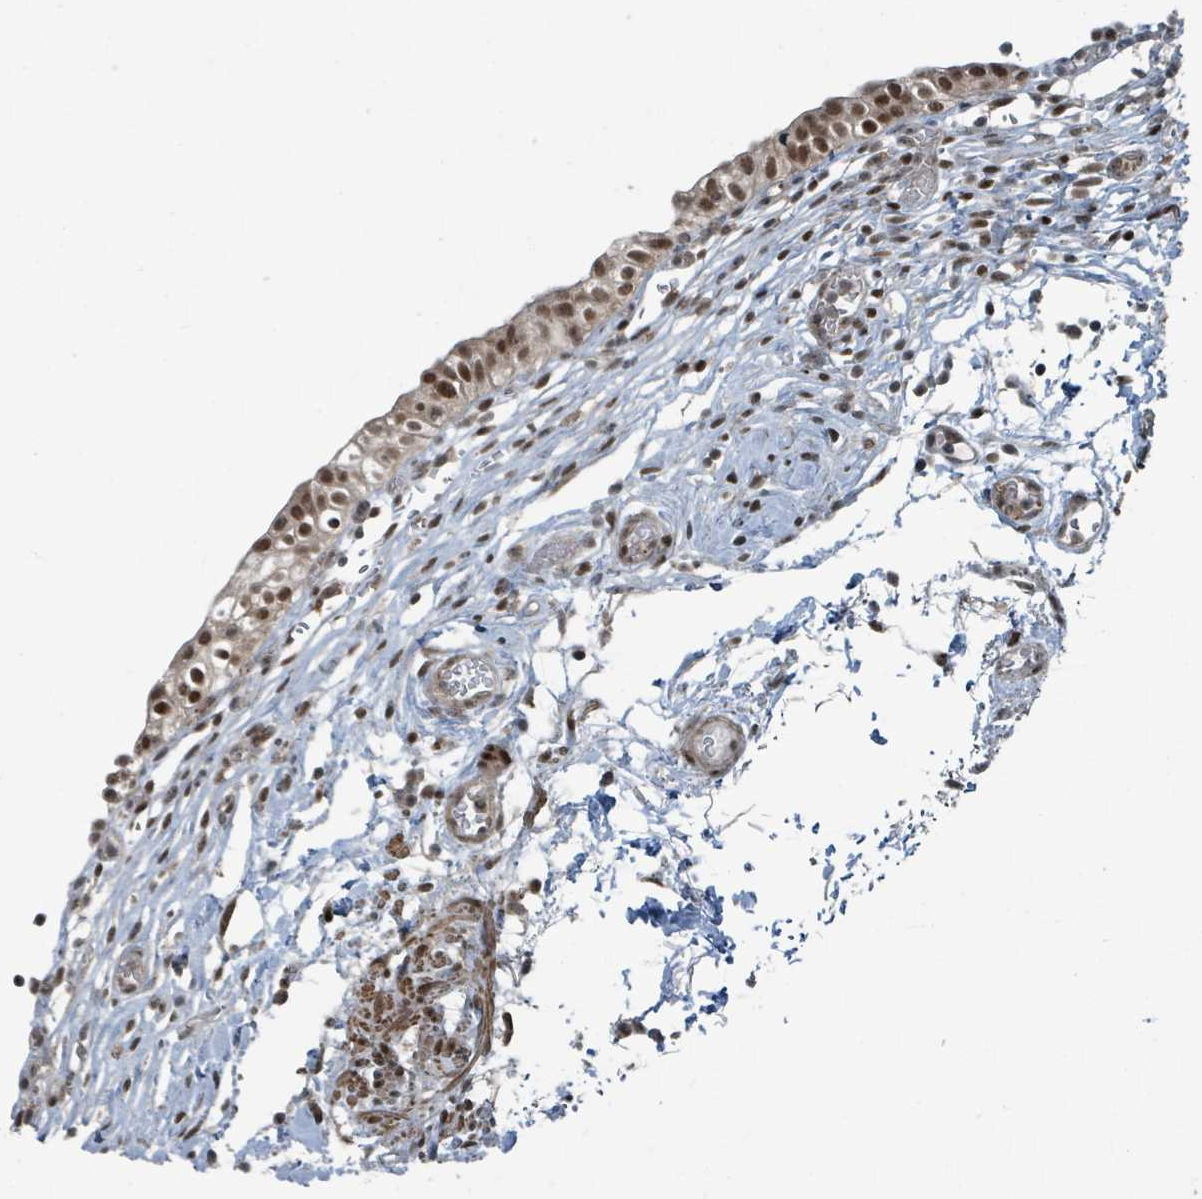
{"staining": {"intensity": "strong", "quantity": ">75%", "location": "nuclear"}, "tissue": "urinary bladder", "cell_type": "Urothelial cells", "image_type": "normal", "snomed": [{"axis": "morphology", "description": "Normal tissue, NOS"}, {"axis": "topography", "description": "Urinary bladder"}, {"axis": "topography", "description": "Peripheral nerve tissue"}], "caption": "This photomicrograph reveals immunohistochemistry staining of benign human urinary bladder, with high strong nuclear expression in about >75% of urothelial cells.", "gene": "PHIP", "patient": {"sex": "male", "age": 55}}